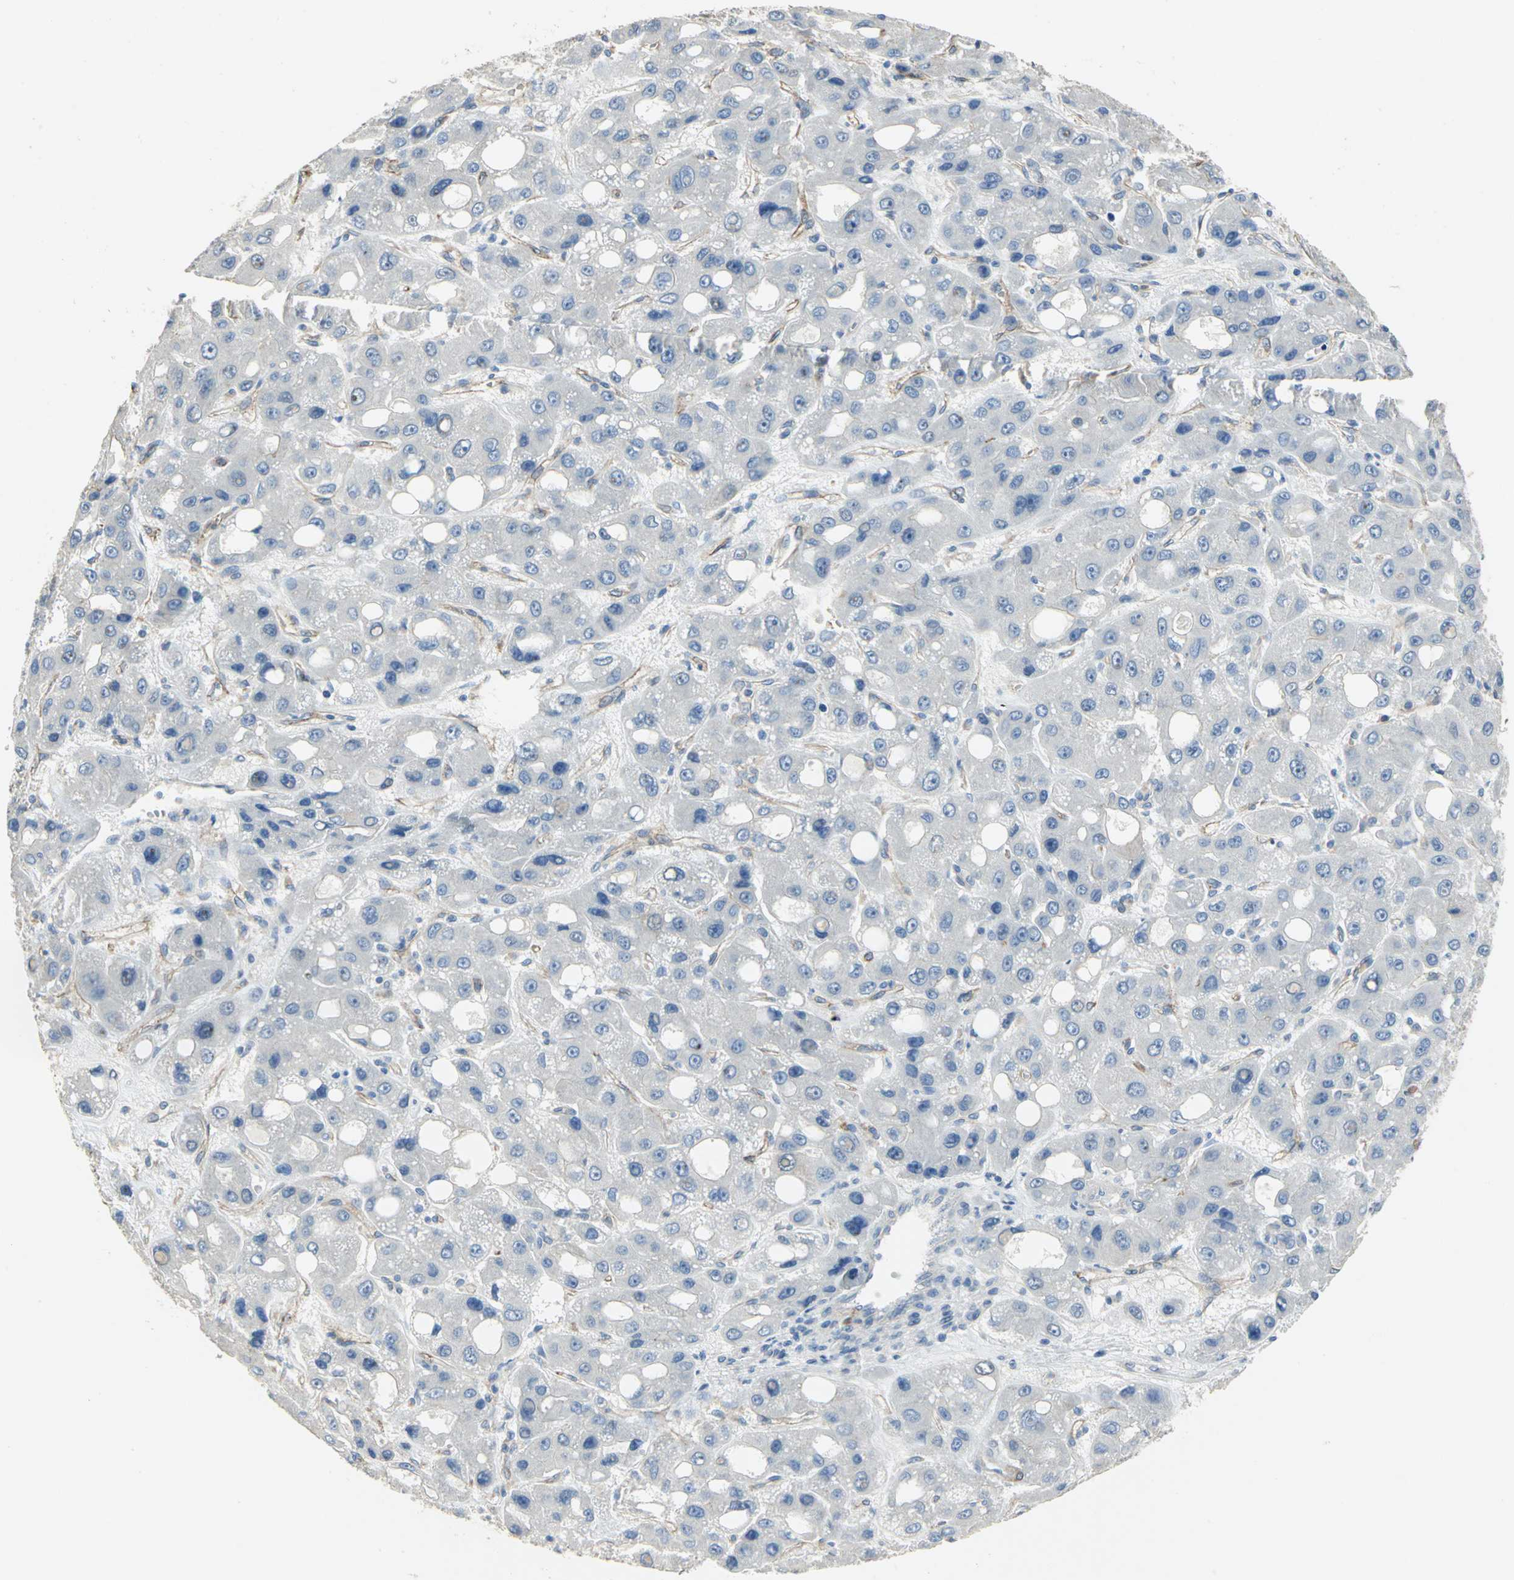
{"staining": {"intensity": "negative", "quantity": "none", "location": "none"}, "tissue": "liver cancer", "cell_type": "Tumor cells", "image_type": "cancer", "snomed": [{"axis": "morphology", "description": "Carcinoma, Hepatocellular, NOS"}, {"axis": "topography", "description": "Liver"}], "caption": "The image displays no staining of tumor cells in liver cancer (hepatocellular carcinoma).", "gene": "DLGAP5", "patient": {"sex": "male", "age": 55}}